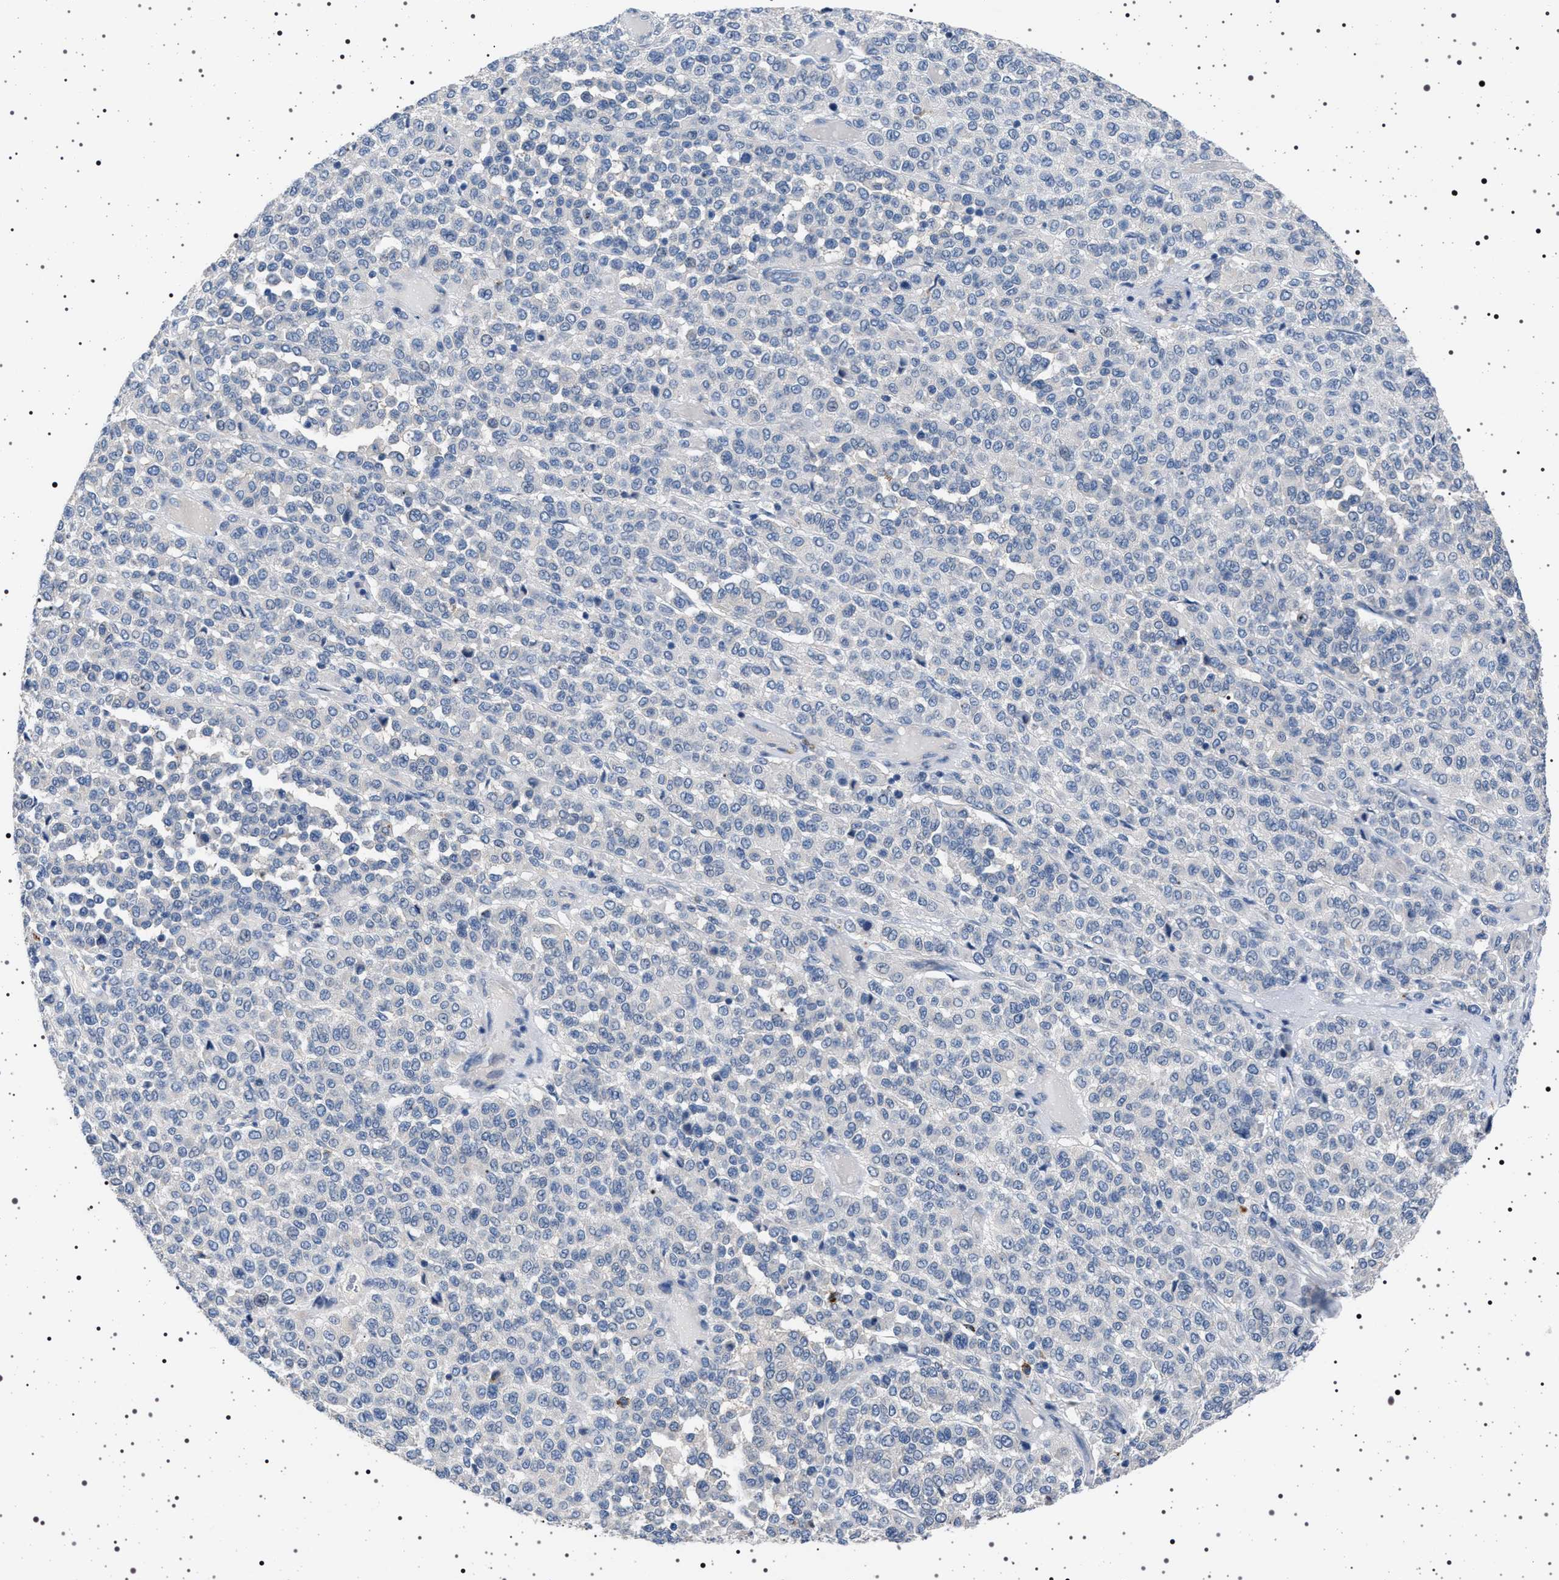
{"staining": {"intensity": "negative", "quantity": "none", "location": "none"}, "tissue": "melanoma", "cell_type": "Tumor cells", "image_type": "cancer", "snomed": [{"axis": "morphology", "description": "Malignant melanoma, Metastatic site"}, {"axis": "topography", "description": "Pancreas"}], "caption": "Immunohistochemical staining of malignant melanoma (metastatic site) reveals no significant positivity in tumor cells.", "gene": "NAT9", "patient": {"sex": "female", "age": 30}}